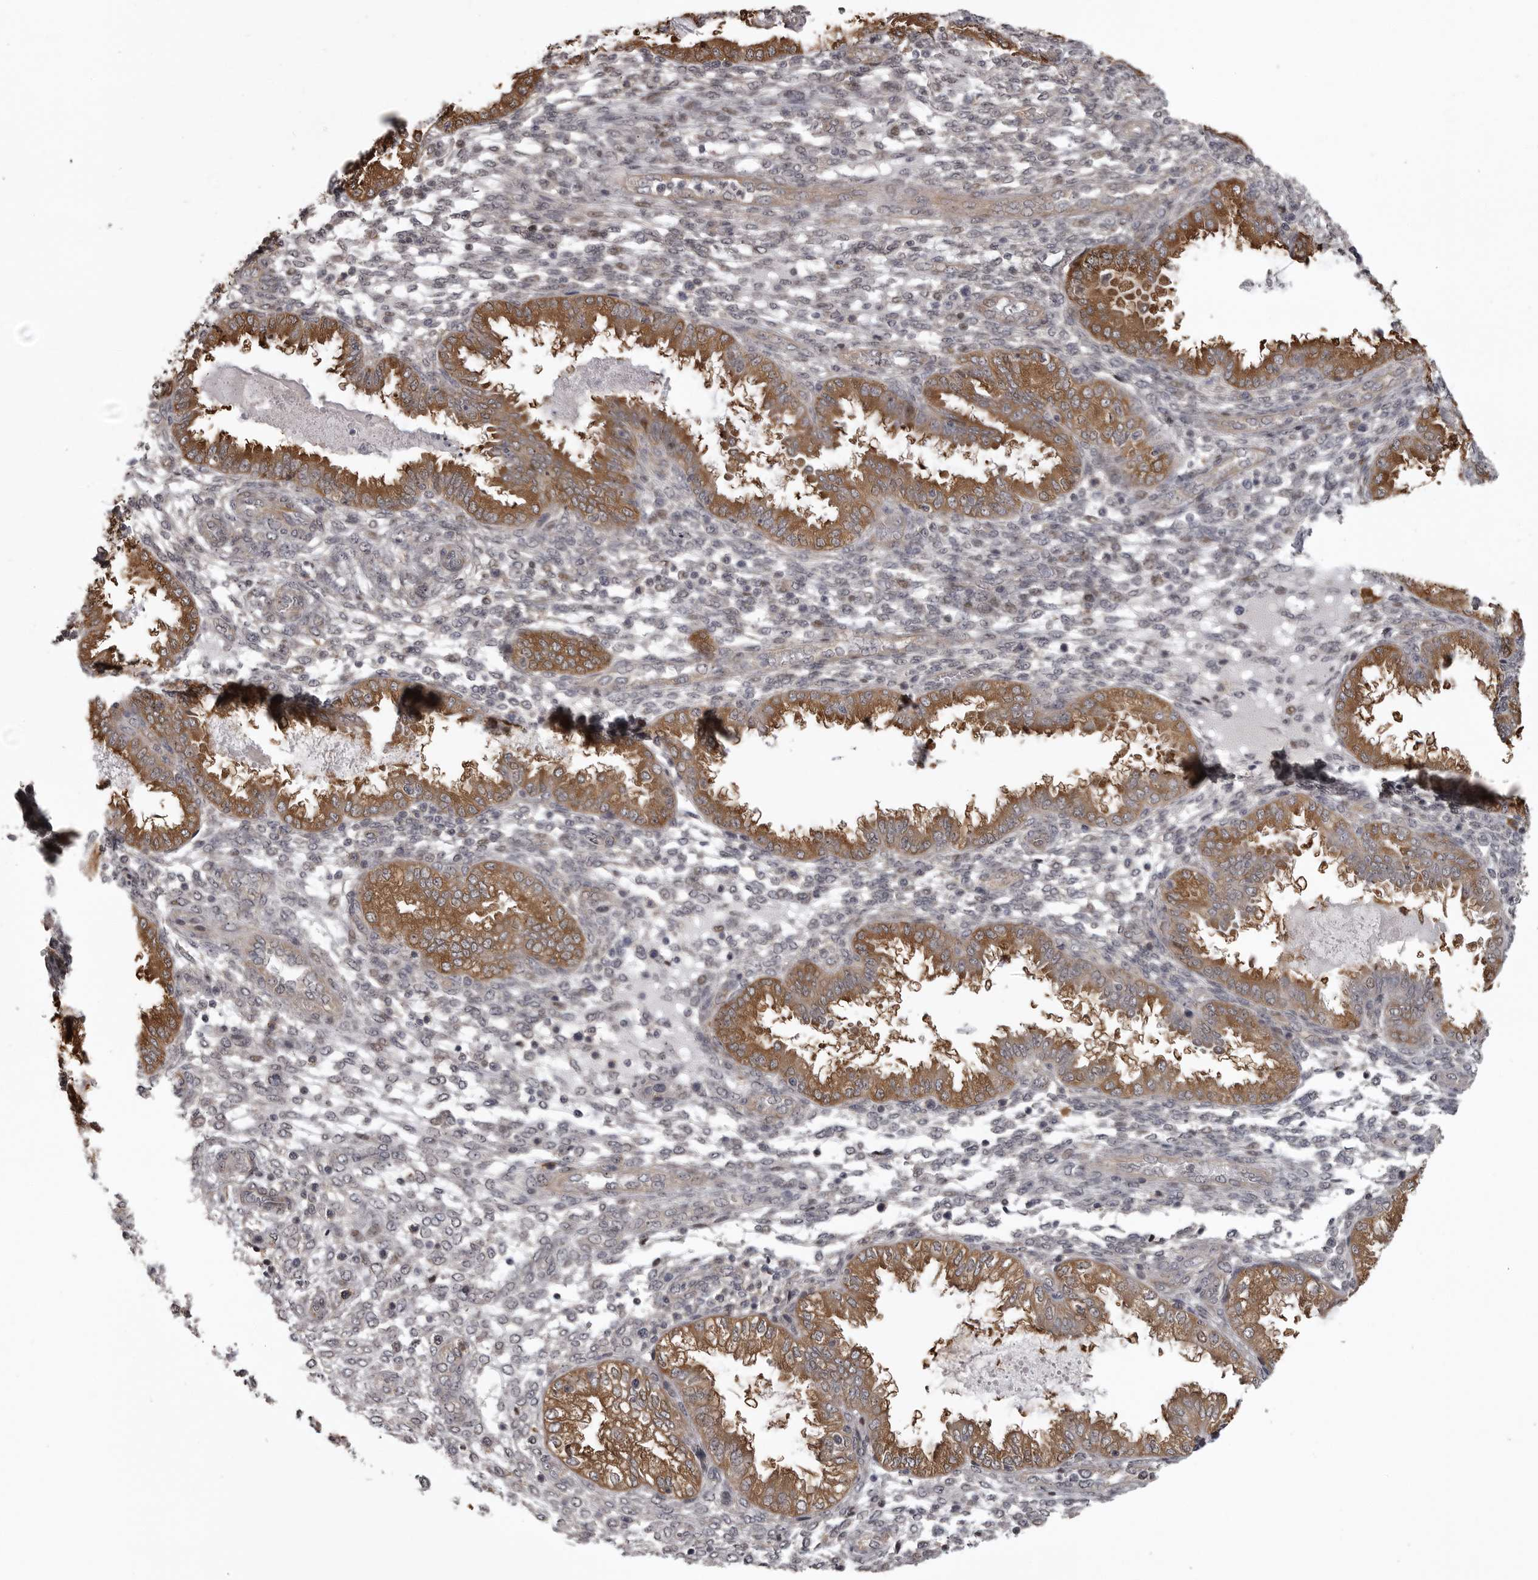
{"staining": {"intensity": "weak", "quantity": "25%-75%", "location": "nuclear"}, "tissue": "endometrium", "cell_type": "Cells in endometrial stroma", "image_type": "normal", "snomed": [{"axis": "morphology", "description": "Normal tissue, NOS"}, {"axis": "topography", "description": "Endometrium"}], "caption": "Cells in endometrial stroma exhibit low levels of weak nuclear positivity in approximately 25%-75% of cells in benign human endometrium.", "gene": "SNX16", "patient": {"sex": "female", "age": 33}}